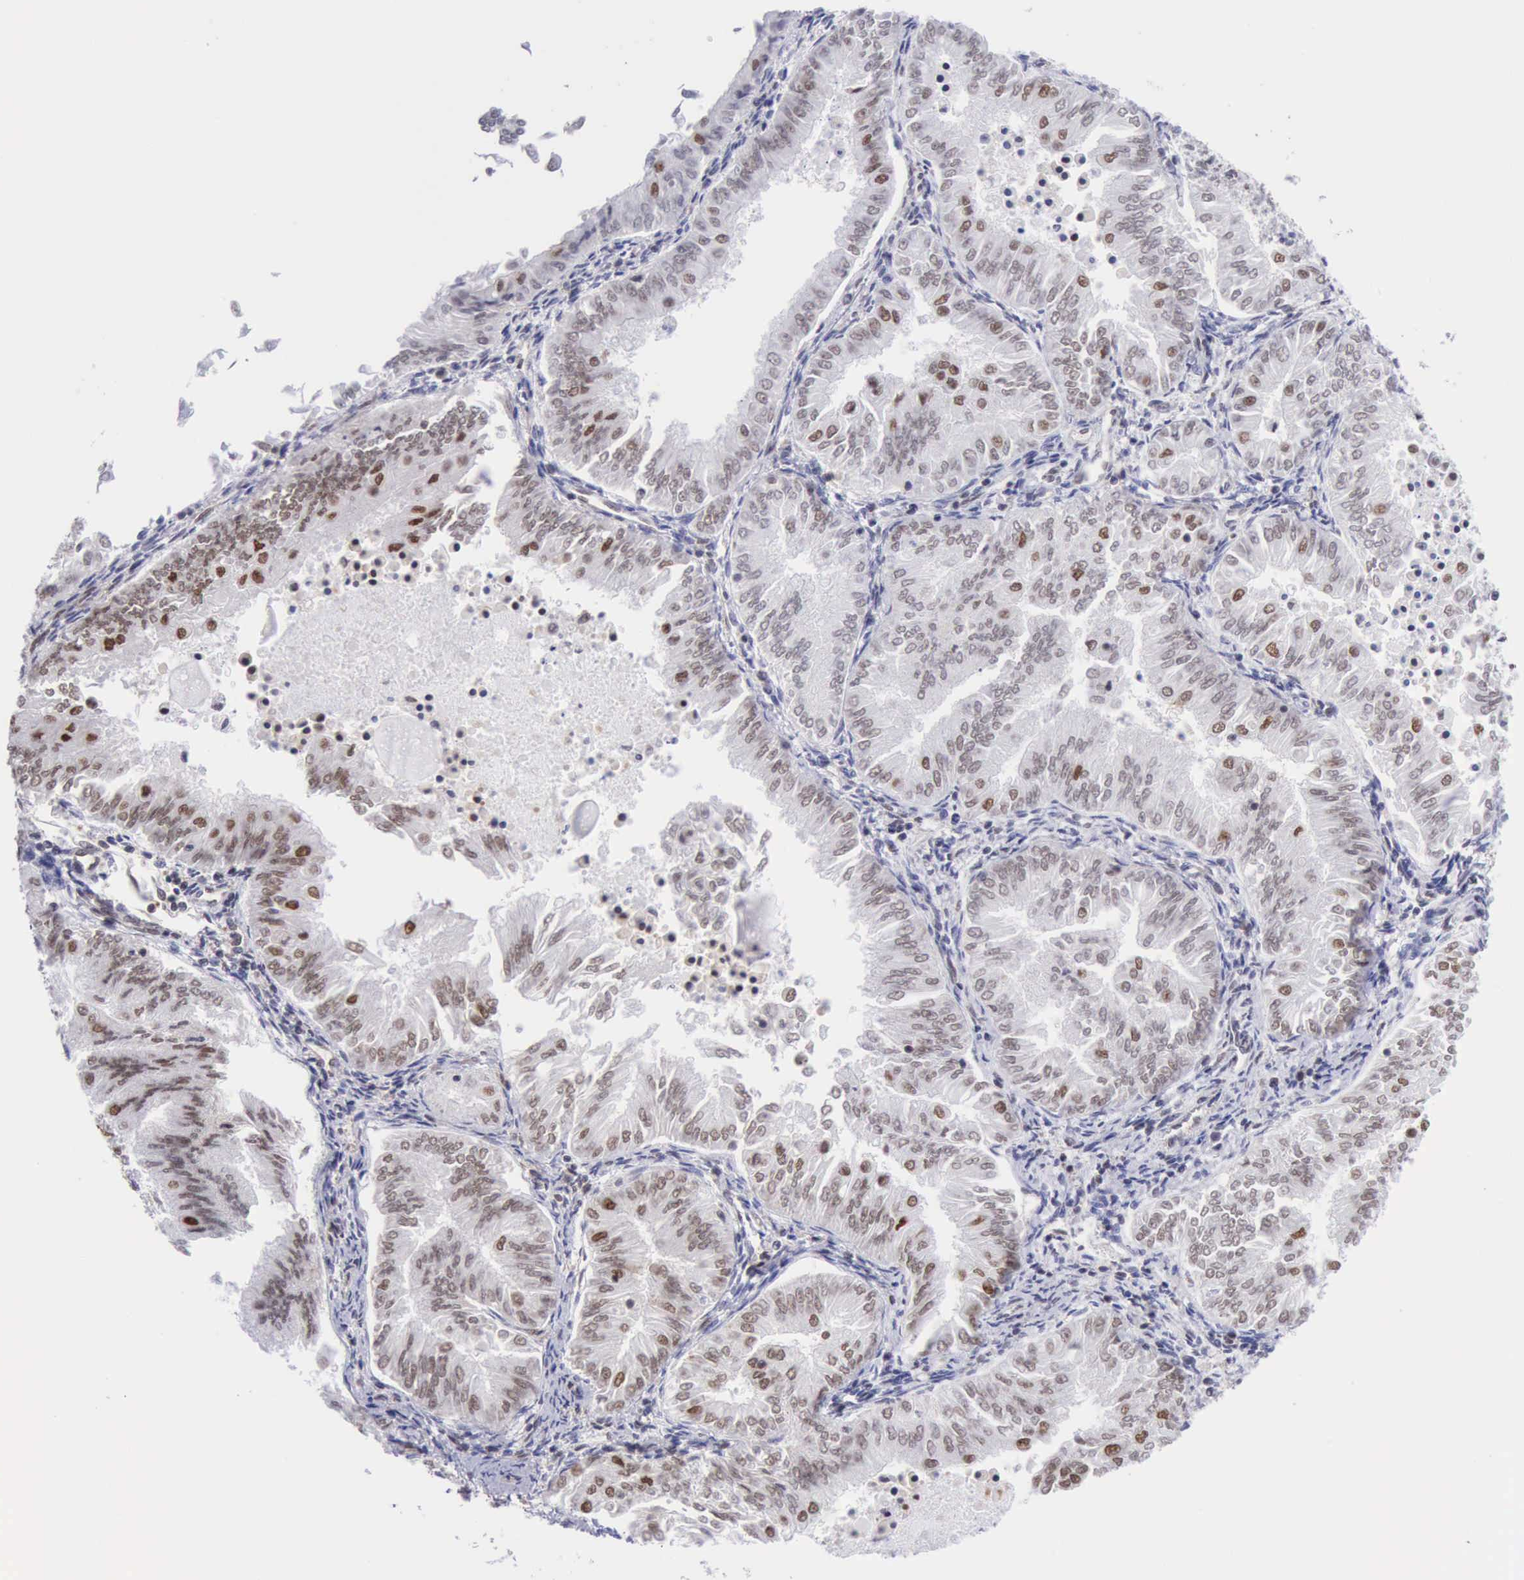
{"staining": {"intensity": "moderate", "quantity": "<25%", "location": "nuclear"}, "tissue": "endometrial cancer", "cell_type": "Tumor cells", "image_type": "cancer", "snomed": [{"axis": "morphology", "description": "Adenocarcinoma, NOS"}, {"axis": "topography", "description": "Endometrium"}], "caption": "Immunohistochemical staining of endometrial cancer (adenocarcinoma) demonstrates low levels of moderate nuclear staining in about <25% of tumor cells. The staining is performed using DAB brown chromogen to label protein expression. The nuclei are counter-stained blue using hematoxylin.", "gene": "ERCC4", "patient": {"sex": "female", "age": 53}}